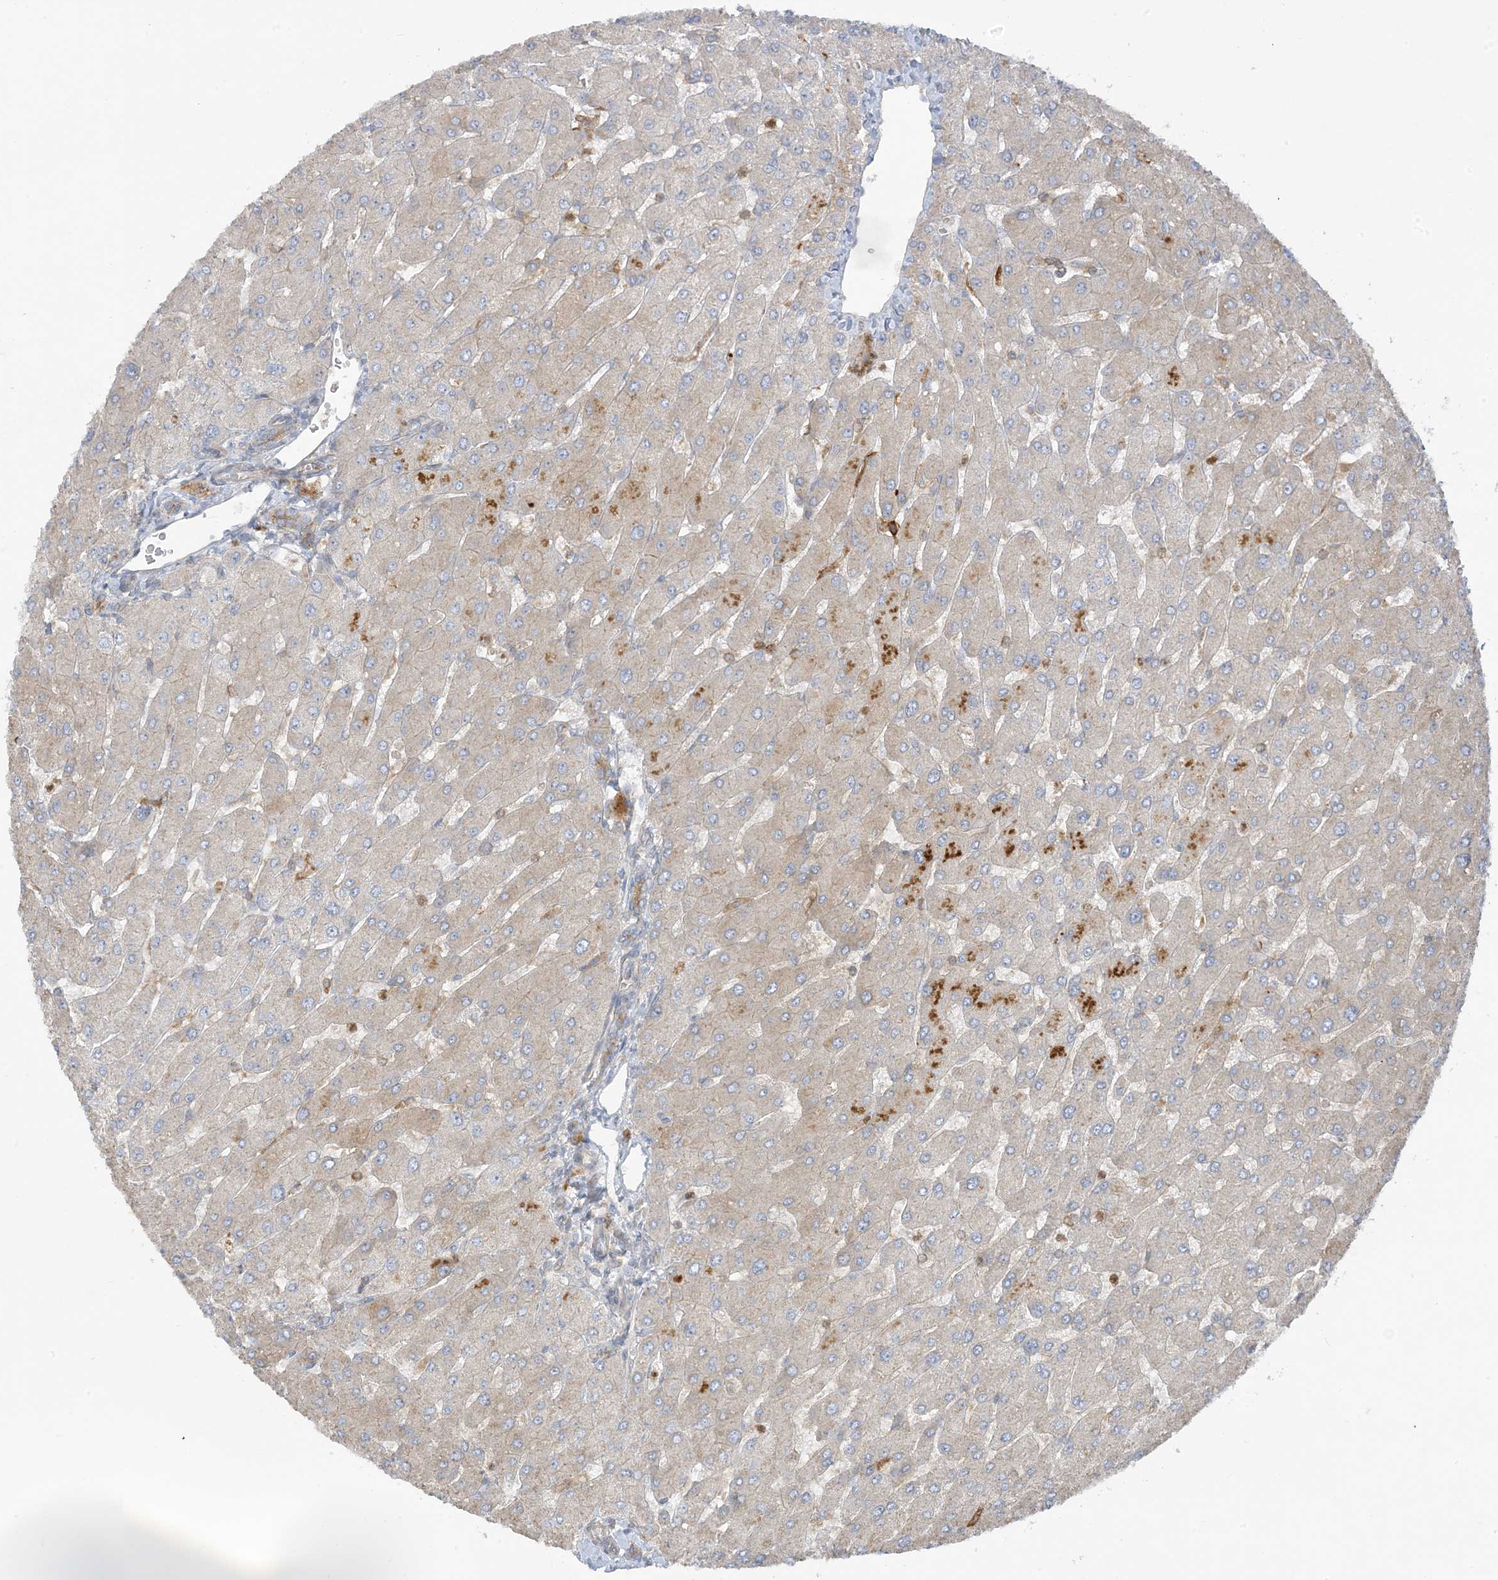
{"staining": {"intensity": "moderate", "quantity": "<25%", "location": "cytoplasmic/membranous"}, "tissue": "liver", "cell_type": "Cholangiocytes", "image_type": "normal", "snomed": [{"axis": "morphology", "description": "Normal tissue, NOS"}, {"axis": "topography", "description": "Liver"}], "caption": "An immunohistochemistry micrograph of normal tissue is shown. Protein staining in brown shows moderate cytoplasmic/membranous positivity in liver within cholangiocytes.", "gene": "ICMT", "patient": {"sex": "male", "age": 55}}